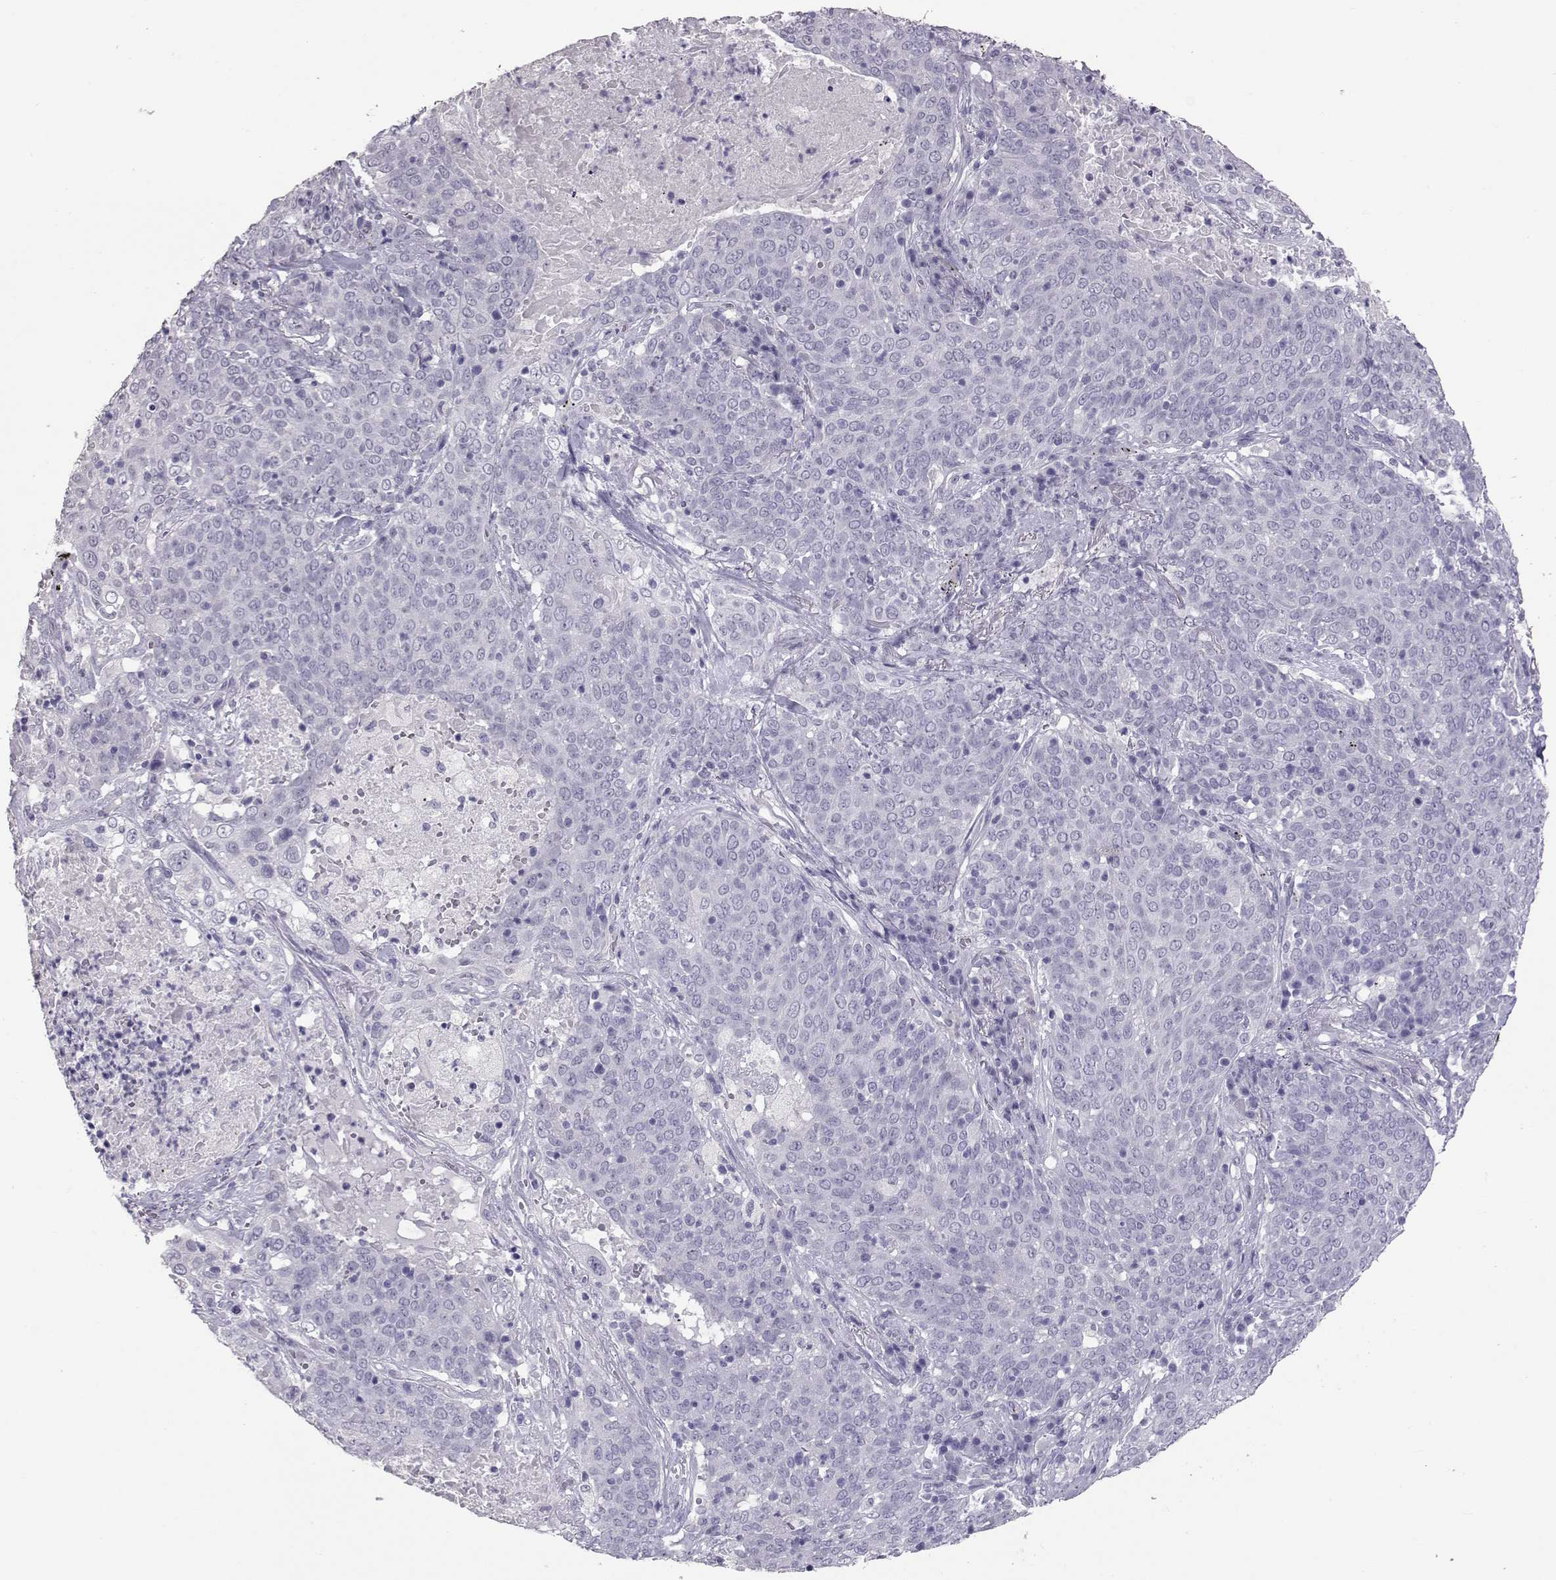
{"staining": {"intensity": "negative", "quantity": "none", "location": "none"}, "tissue": "lung cancer", "cell_type": "Tumor cells", "image_type": "cancer", "snomed": [{"axis": "morphology", "description": "Squamous cell carcinoma, NOS"}, {"axis": "topography", "description": "Lung"}], "caption": "The photomicrograph shows no staining of tumor cells in lung cancer (squamous cell carcinoma). Brightfield microscopy of IHC stained with DAB (brown) and hematoxylin (blue), captured at high magnification.", "gene": "PMCH", "patient": {"sex": "male", "age": 82}}